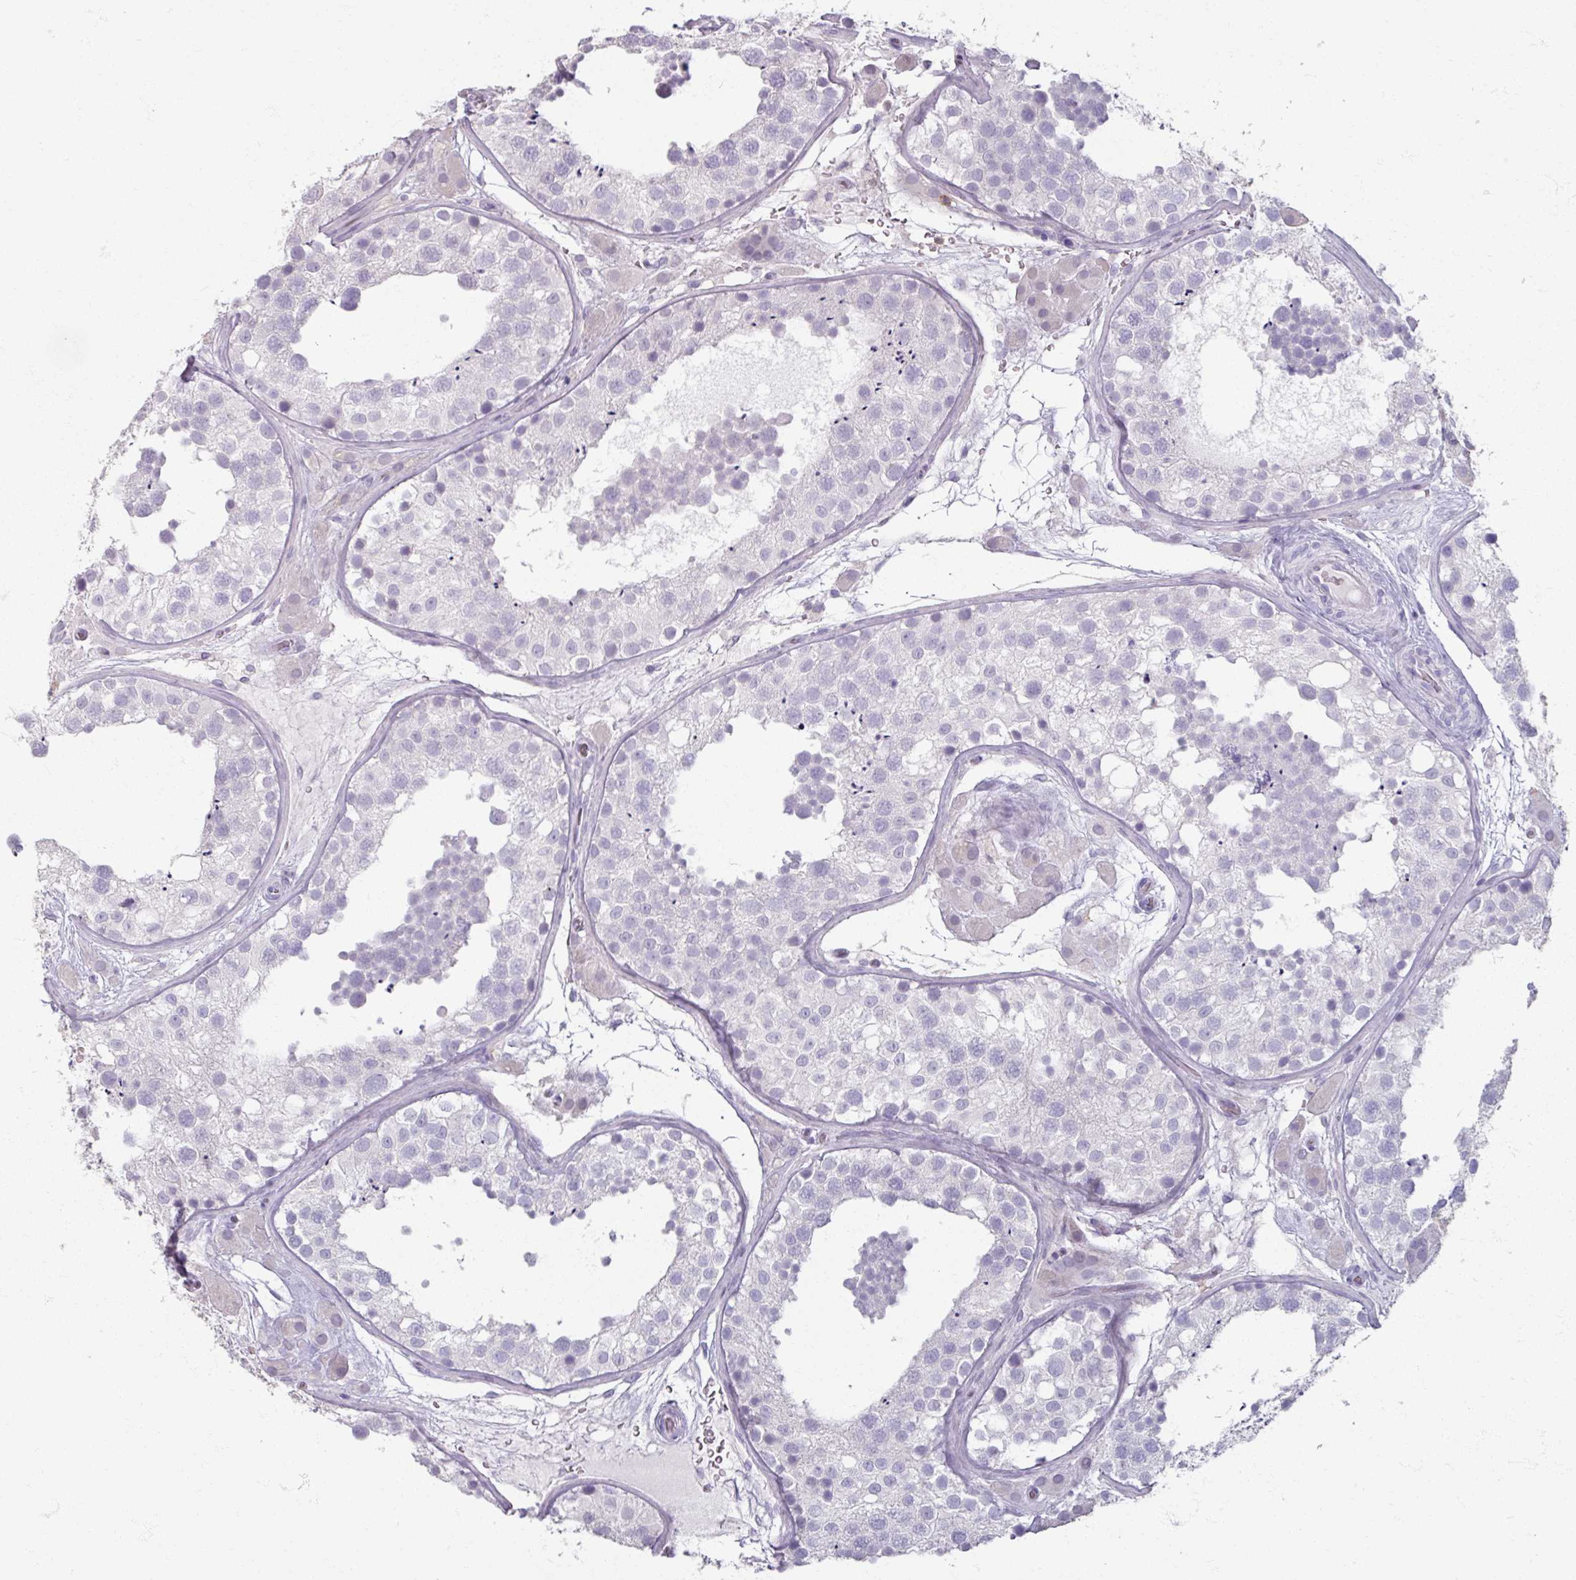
{"staining": {"intensity": "negative", "quantity": "none", "location": "none"}, "tissue": "testis", "cell_type": "Cells in seminiferous ducts", "image_type": "normal", "snomed": [{"axis": "morphology", "description": "Normal tissue, NOS"}, {"axis": "topography", "description": "Testis"}], "caption": "IHC histopathology image of benign testis: human testis stained with DAB (3,3'-diaminobenzidine) displays no significant protein expression in cells in seminiferous ducts. Brightfield microscopy of immunohistochemistry stained with DAB (3,3'-diaminobenzidine) (brown) and hematoxylin (blue), captured at high magnification.", "gene": "PTPRC", "patient": {"sex": "male", "age": 26}}